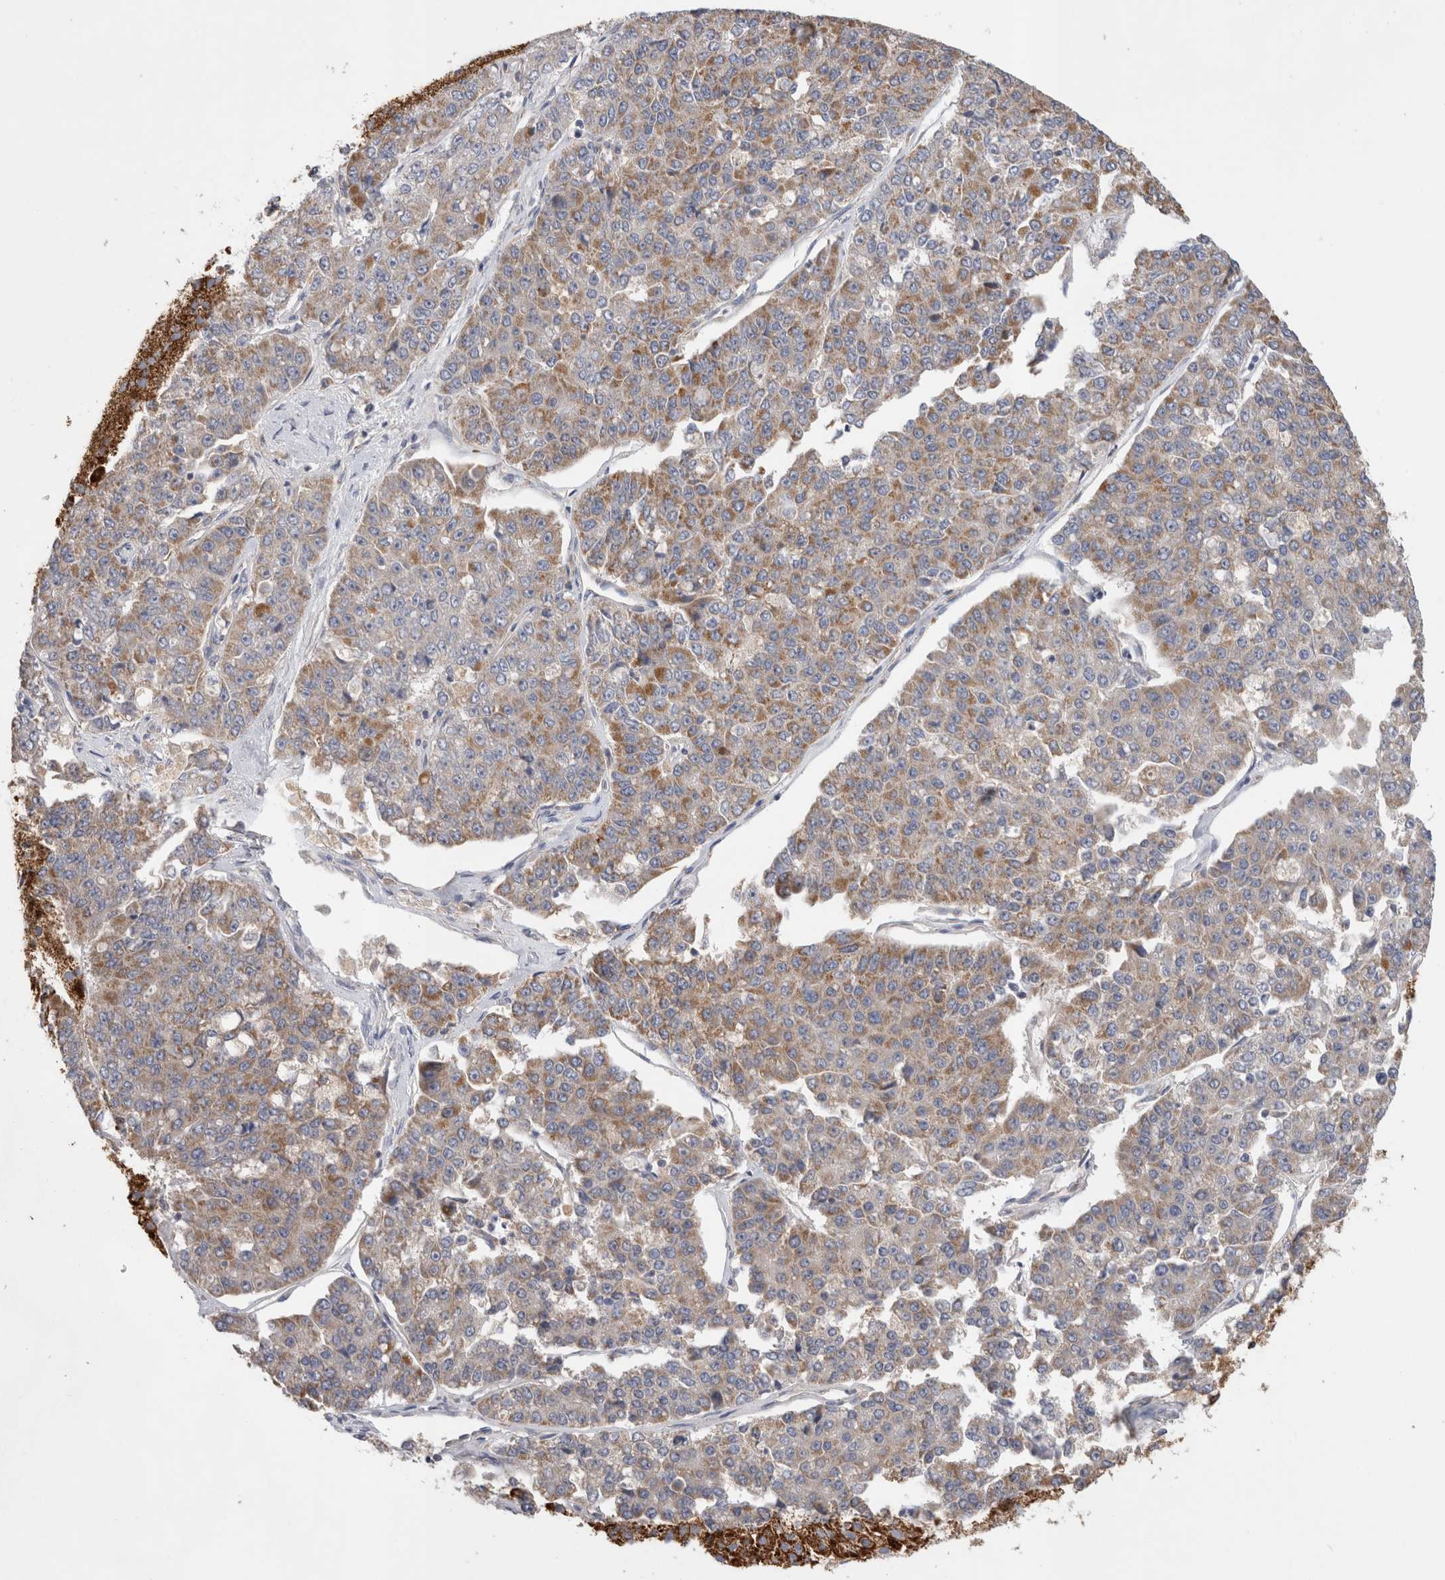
{"staining": {"intensity": "moderate", "quantity": "25%-75%", "location": "cytoplasmic/membranous"}, "tissue": "pancreatic cancer", "cell_type": "Tumor cells", "image_type": "cancer", "snomed": [{"axis": "morphology", "description": "Adenocarcinoma, NOS"}, {"axis": "topography", "description": "Pancreas"}], "caption": "DAB immunohistochemical staining of pancreatic cancer (adenocarcinoma) demonstrates moderate cytoplasmic/membranous protein staining in approximately 25%-75% of tumor cells. (Brightfield microscopy of DAB IHC at high magnification).", "gene": "IARS2", "patient": {"sex": "male", "age": 50}}